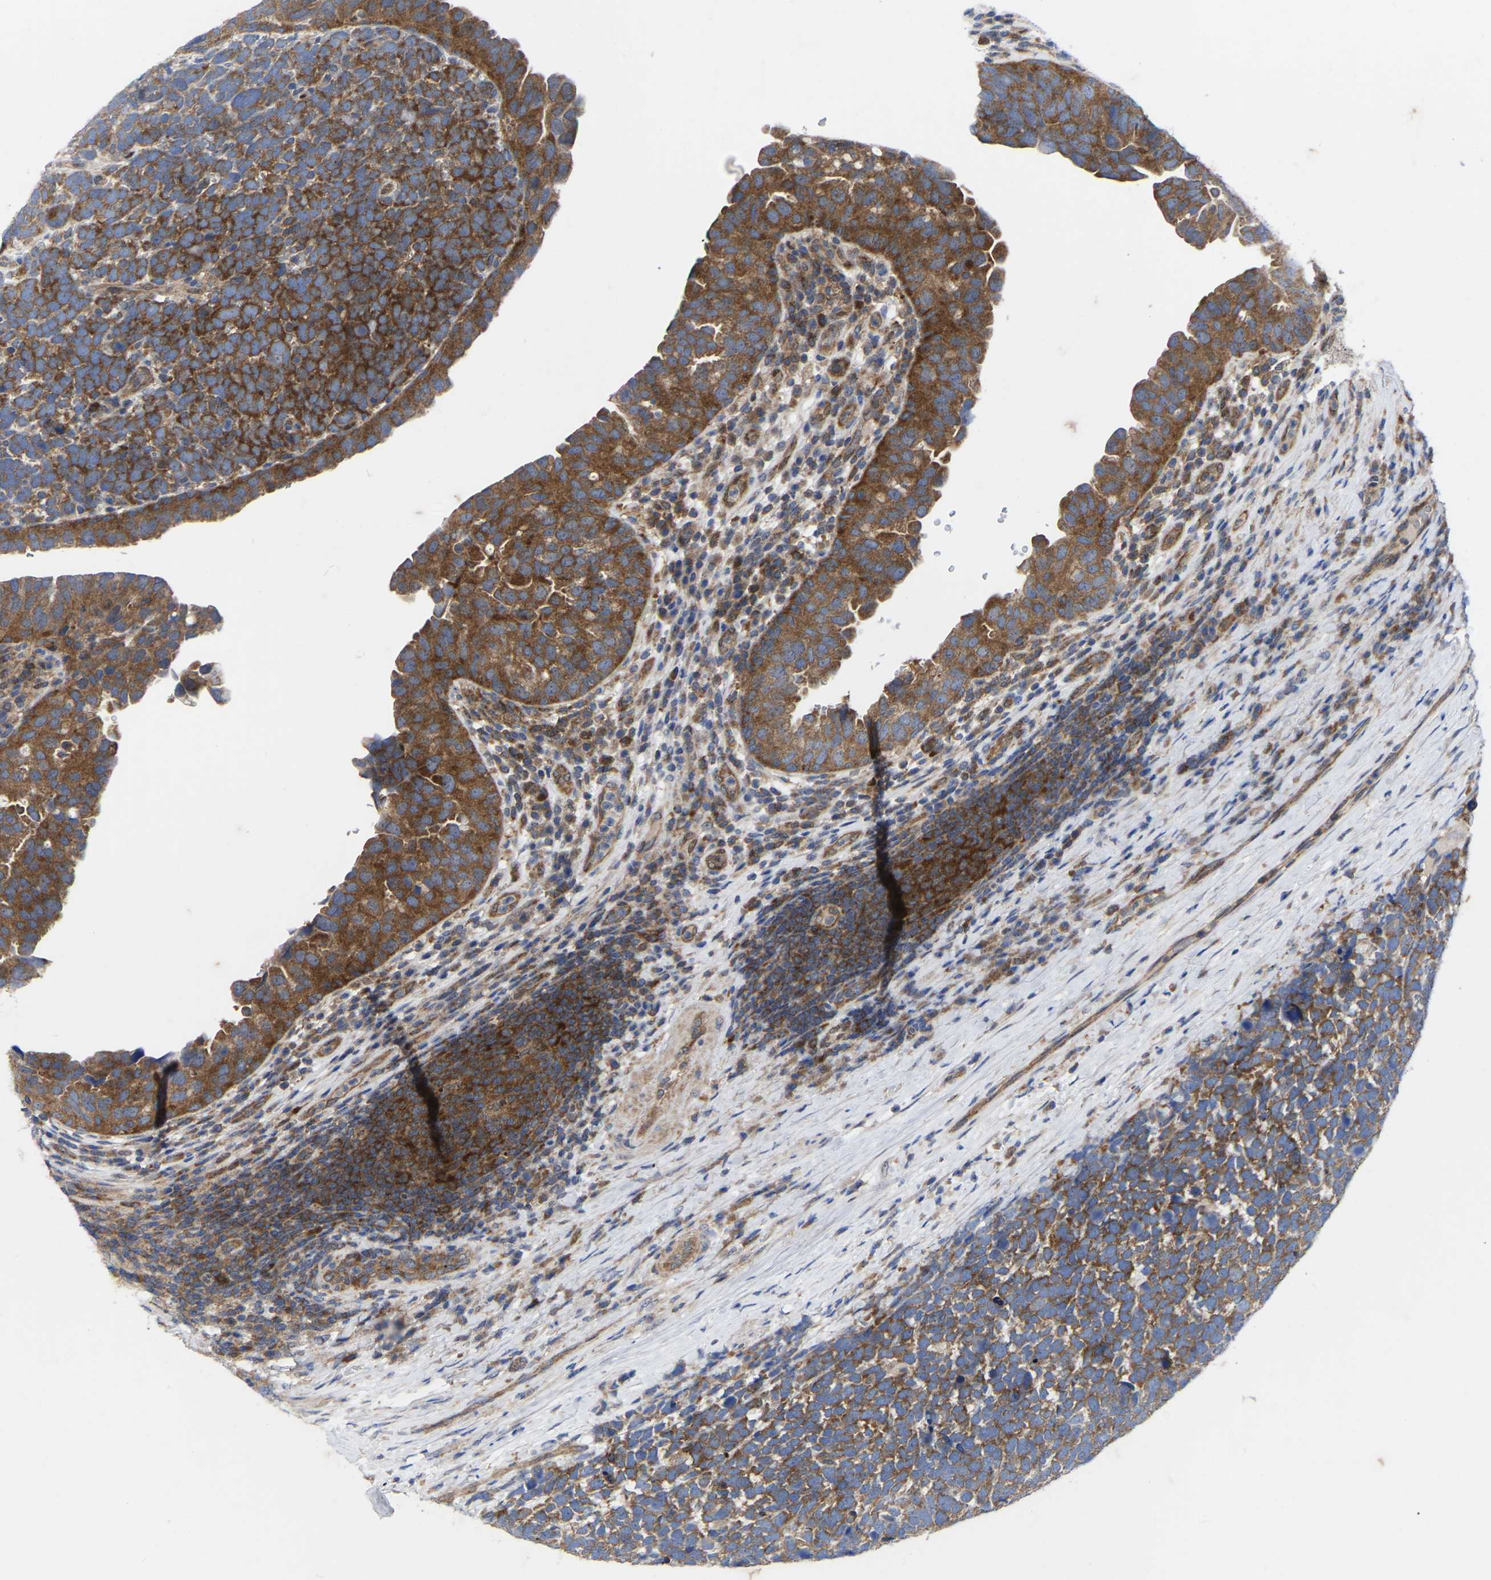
{"staining": {"intensity": "moderate", "quantity": ">75%", "location": "cytoplasmic/membranous"}, "tissue": "urothelial cancer", "cell_type": "Tumor cells", "image_type": "cancer", "snomed": [{"axis": "morphology", "description": "Urothelial carcinoma, High grade"}, {"axis": "topography", "description": "Urinary bladder"}], "caption": "Protein staining of urothelial cancer tissue demonstrates moderate cytoplasmic/membranous positivity in about >75% of tumor cells.", "gene": "TCP1", "patient": {"sex": "female", "age": 82}}